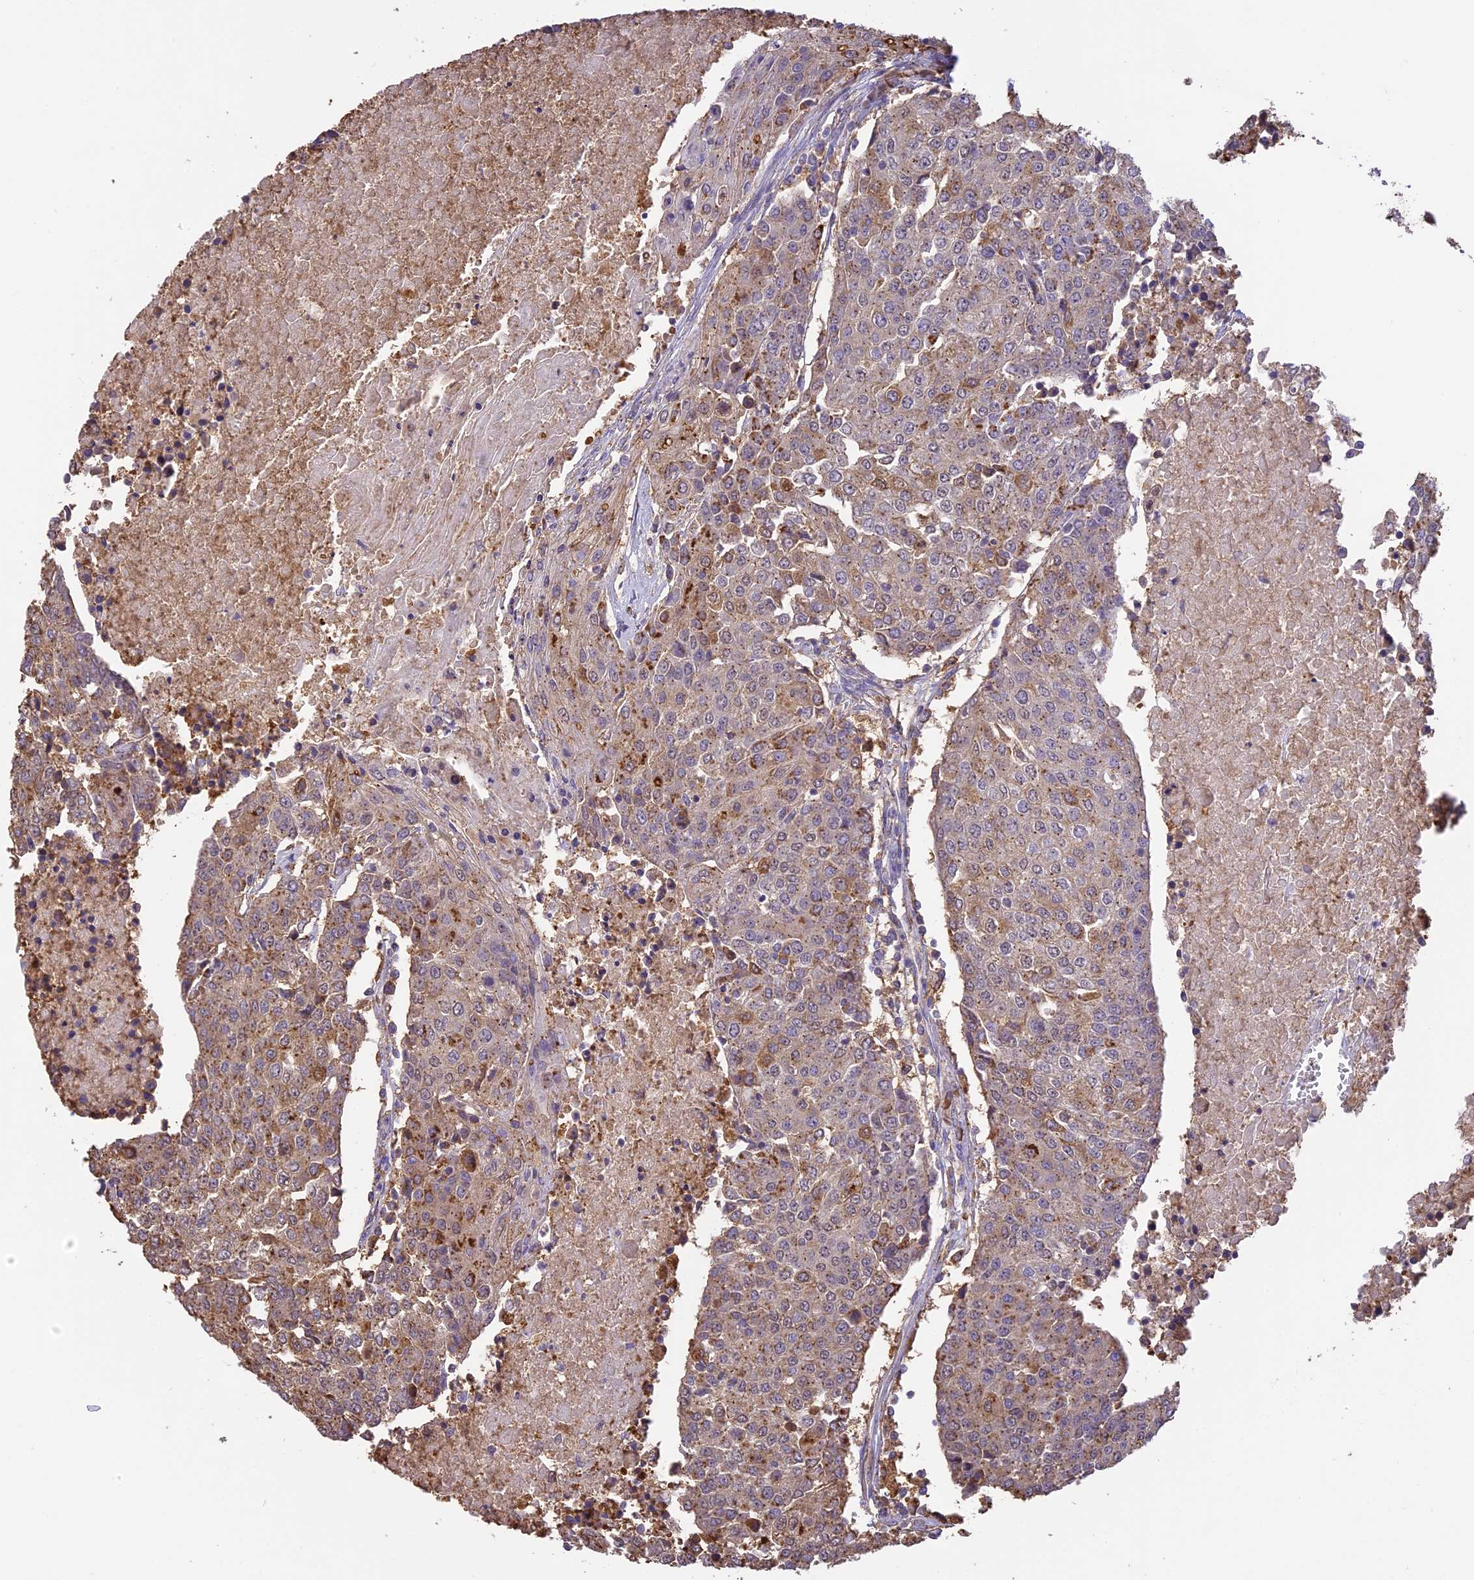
{"staining": {"intensity": "moderate", "quantity": "<25%", "location": "cytoplasmic/membranous"}, "tissue": "urothelial cancer", "cell_type": "Tumor cells", "image_type": "cancer", "snomed": [{"axis": "morphology", "description": "Urothelial carcinoma, High grade"}, {"axis": "topography", "description": "Urinary bladder"}], "caption": "IHC (DAB (3,3'-diaminobenzidine)) staining of urothelial cancer displays moderate cytoplasmic/membranous protein positivity in about <25% of tumor cells.", "gene": "ARHGAP19", "patient": {"sex": "female", "age": 85}}